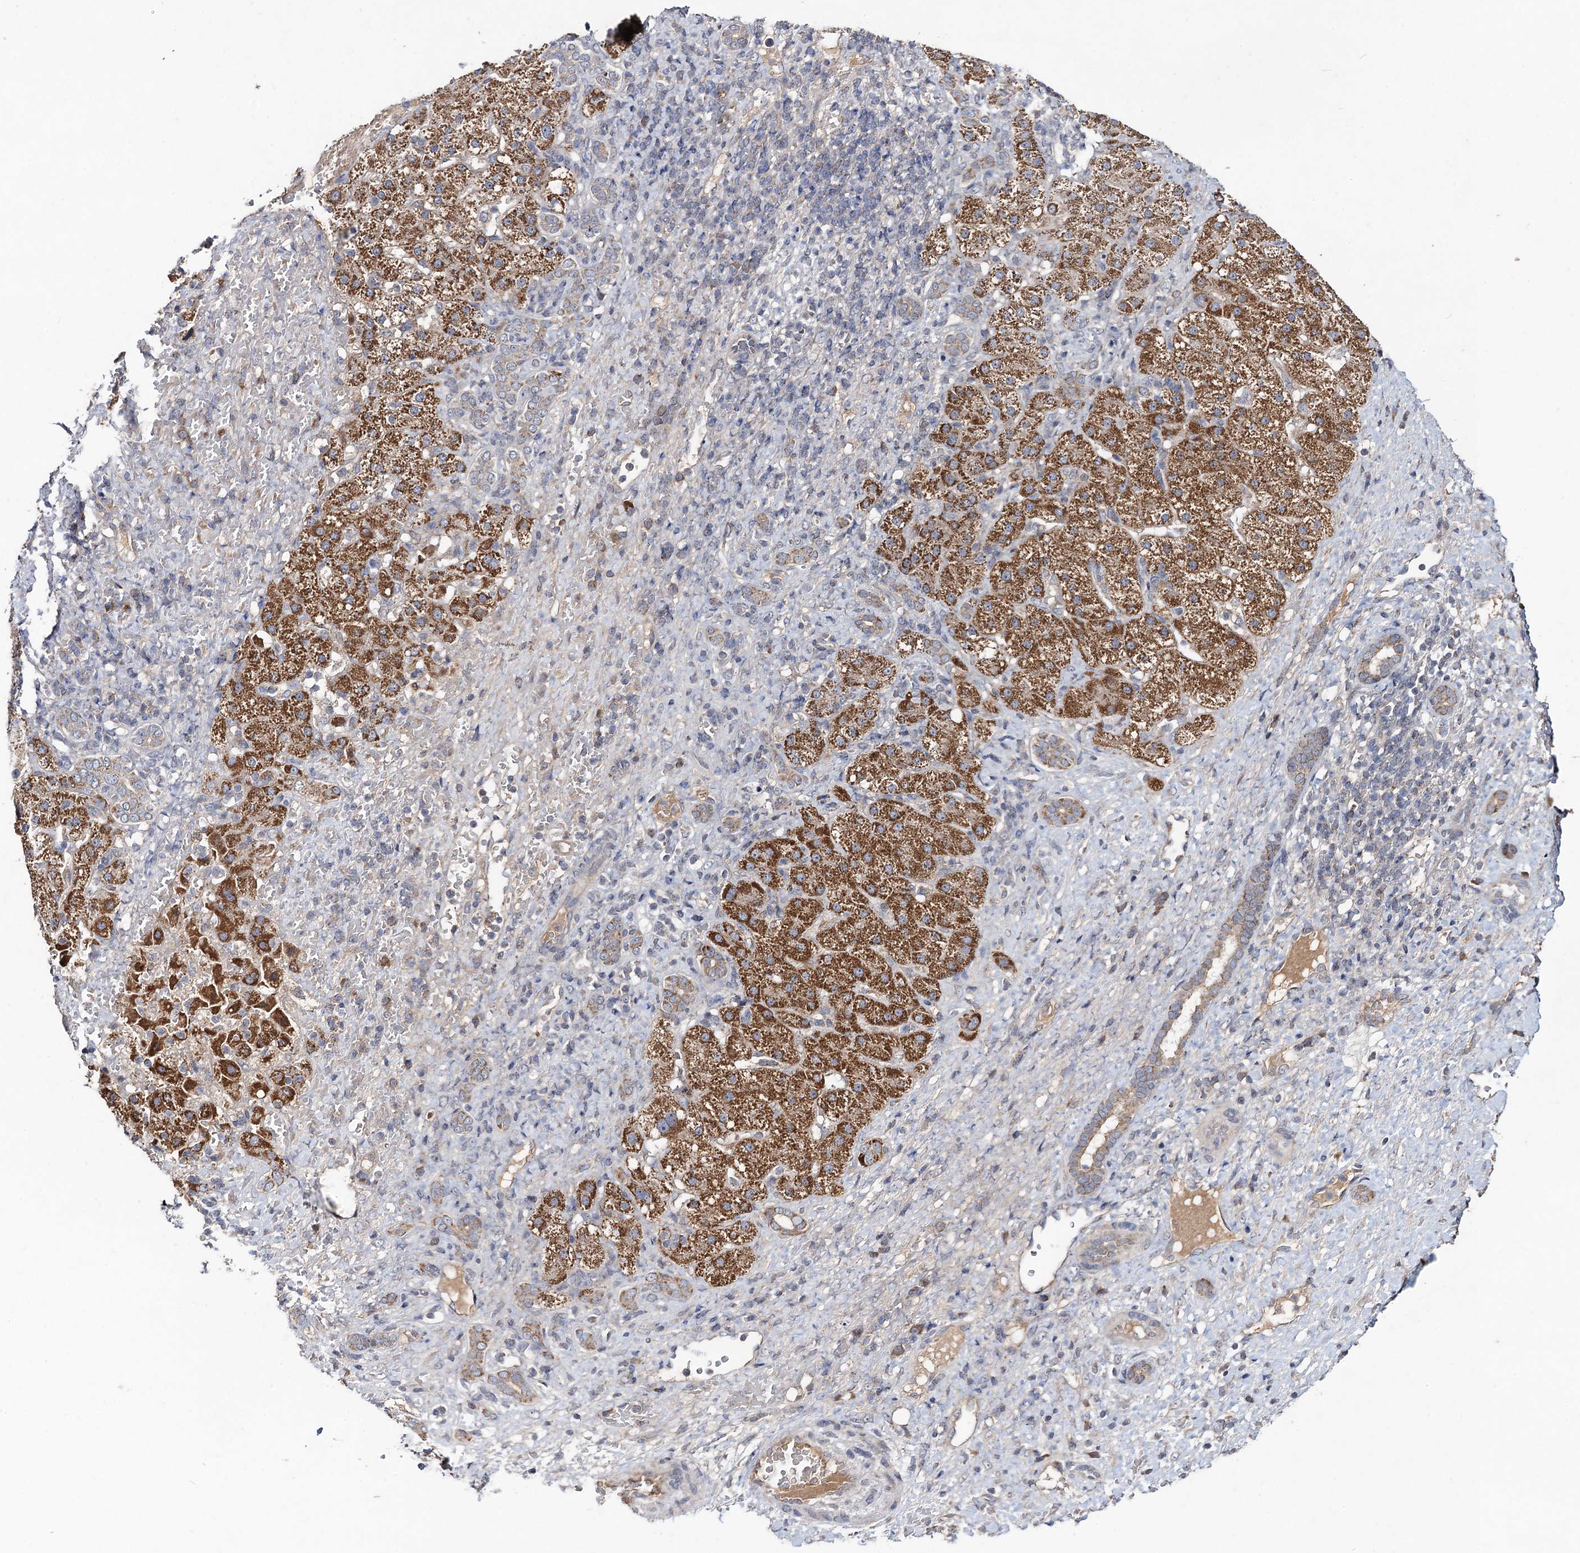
{"staining": {"intensity": "strong", "quantity": ">75%", "location": "cytoplasmic/membranous"}, "tissue": "liver cancer", "cell_type": "Tumor cells", "image_type": "cancer", "snomed": [{"axis": "morphology", "description": "Normal tissue, NOS"}, {"axis": "morphology", "description": "Carcinoma, Hepatocellular, NOS"}, {"axis": "topography", "description": "Liver"}], "caption": "About >75% of tumor cells in human hepatocellular carcinoma (liver) display strong cytoplasmic/membranous protein expression as visualized by brown immunohistochemical staining.", "gene": "VPS37D", "patient": {"sex": "male", "age": 57}}